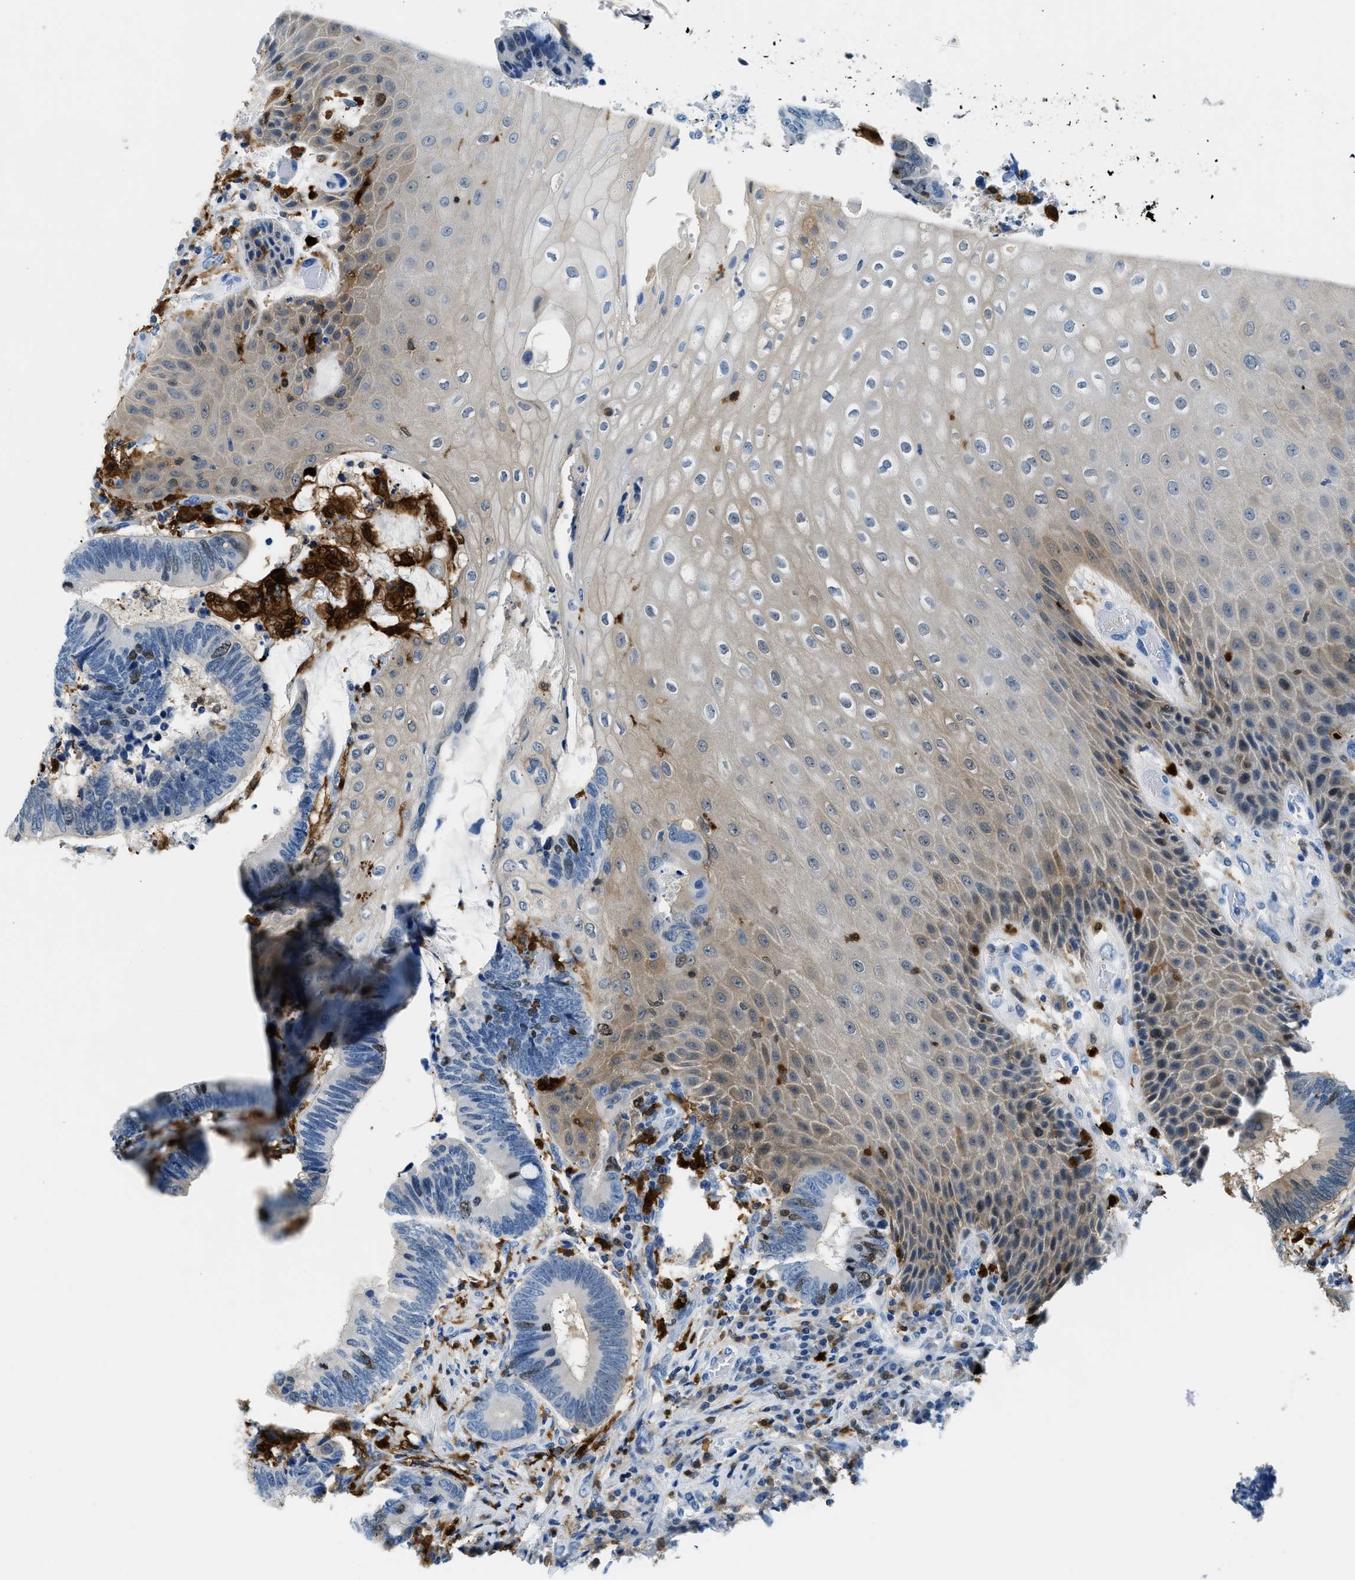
{"staining": {"intensity": "moderate", "quantity": "<25%", "location": "nuclear"}, "tissue": "colorectal cancer", "cell_type": "Tumor cells", "image_type": "cancer", "snomed": [{"axis": "morphology", "description": "Adenocarcinoma, NOS"}, {"axis": "topography", "description": "Rectum"}, {"axis": "topography", "description": "Anal"}], "caption": "The photomicrograph demonstrates immunohistochemical staining of colorectal cancer. There is moderate nuclear expression is seen in about <25% of tumor cells. The staining is performed using DAB (3,3'-diaminobenzidine) brown chromogen to label protein expression. The nuclei are counter-stained blue using hematoxylin.", "gene": "CAPG", "patient": {"sex": "female", "age": 89}}